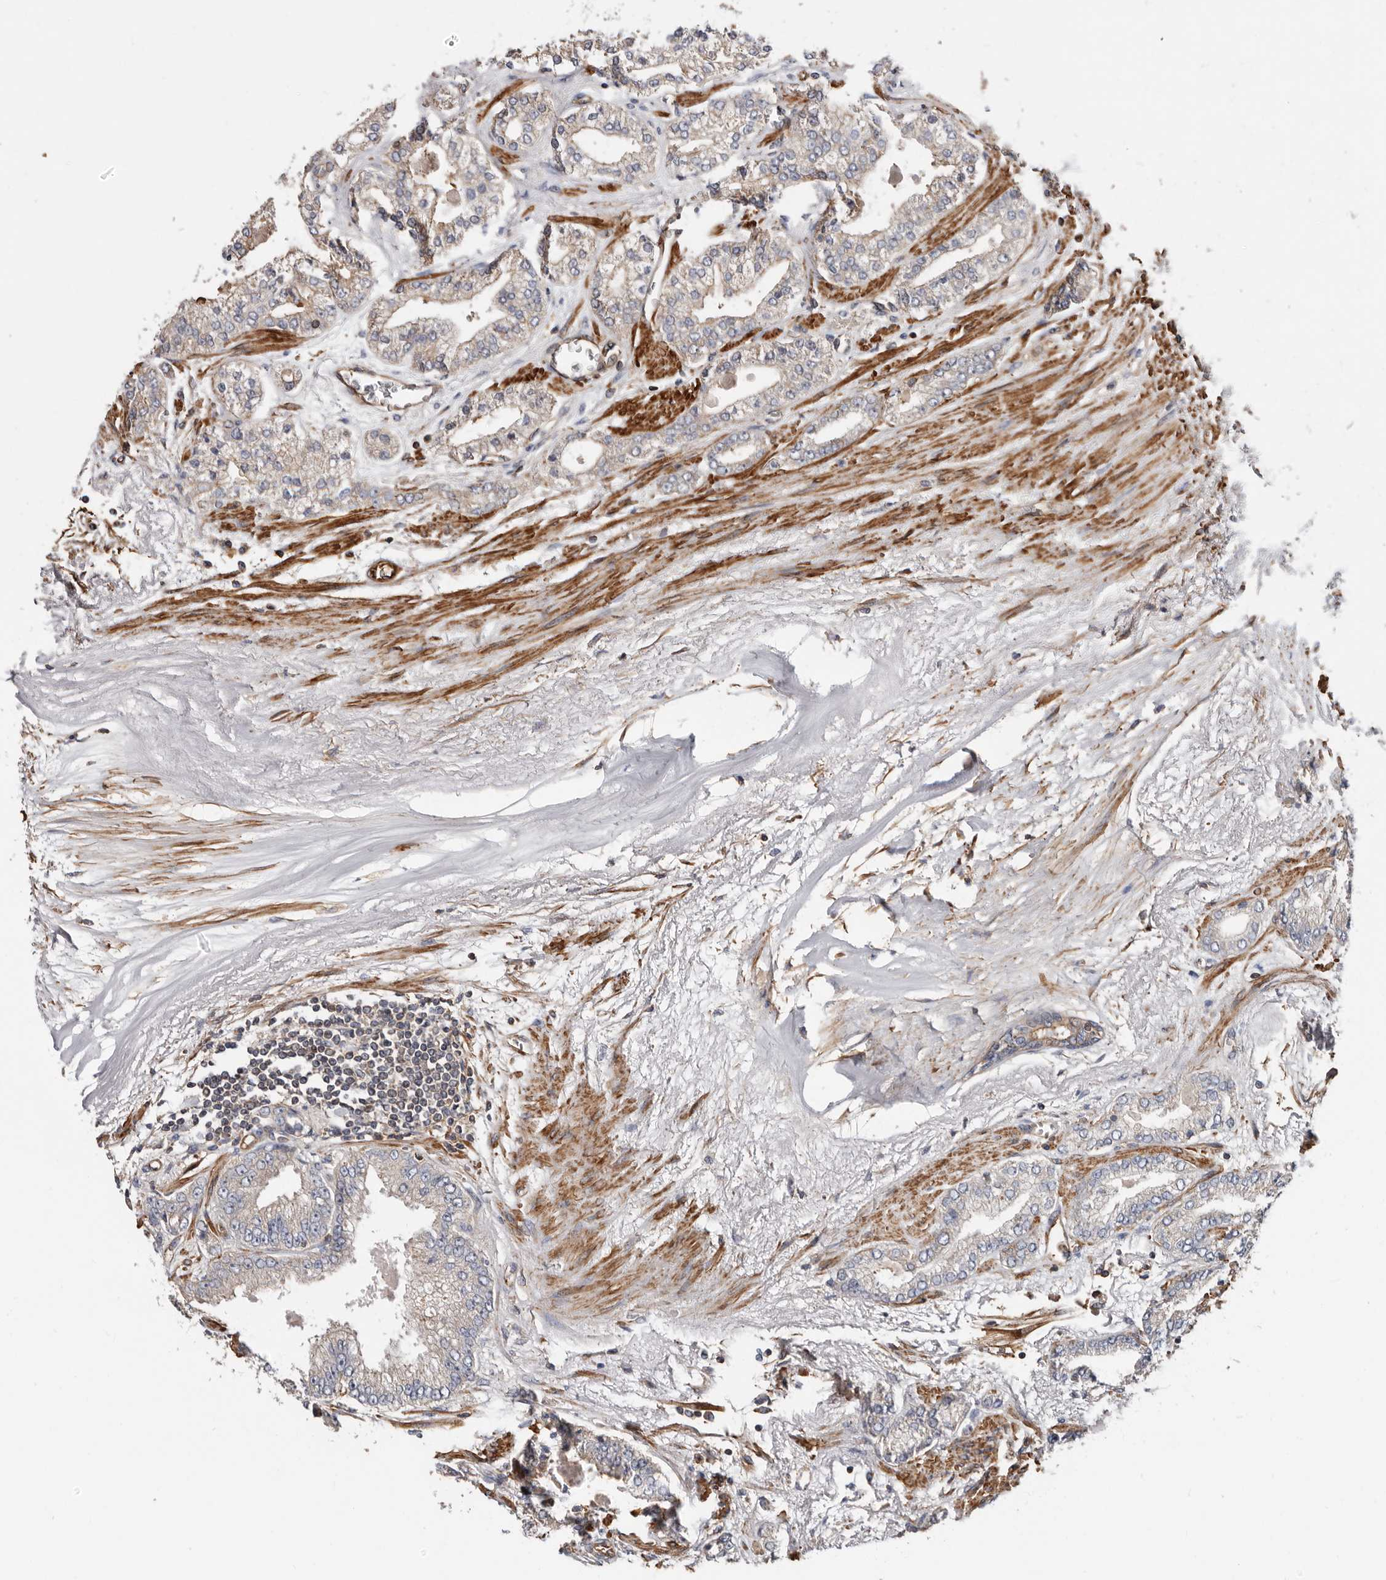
{"staining": {"intensity": "moderate", "quantity": "25%-75%", "location": "cytoplasmic/membranous"}, "tissue": "prostate cancer", "cell_type": "Tumor cells", "image_type": "cancer", "snomed": [{"axis": "morphology", "description": "Adenocarcinoma, High grade"}, {"axis": "topography", "description": "Prostate"}], "caption": "Prostate cancer (high-grade adenocarcinoma) stained with a protein marker exhibits moderate staining in tumor cells.", "gene": "TMC7", "patient": {"sex": "male", "age": 71}}